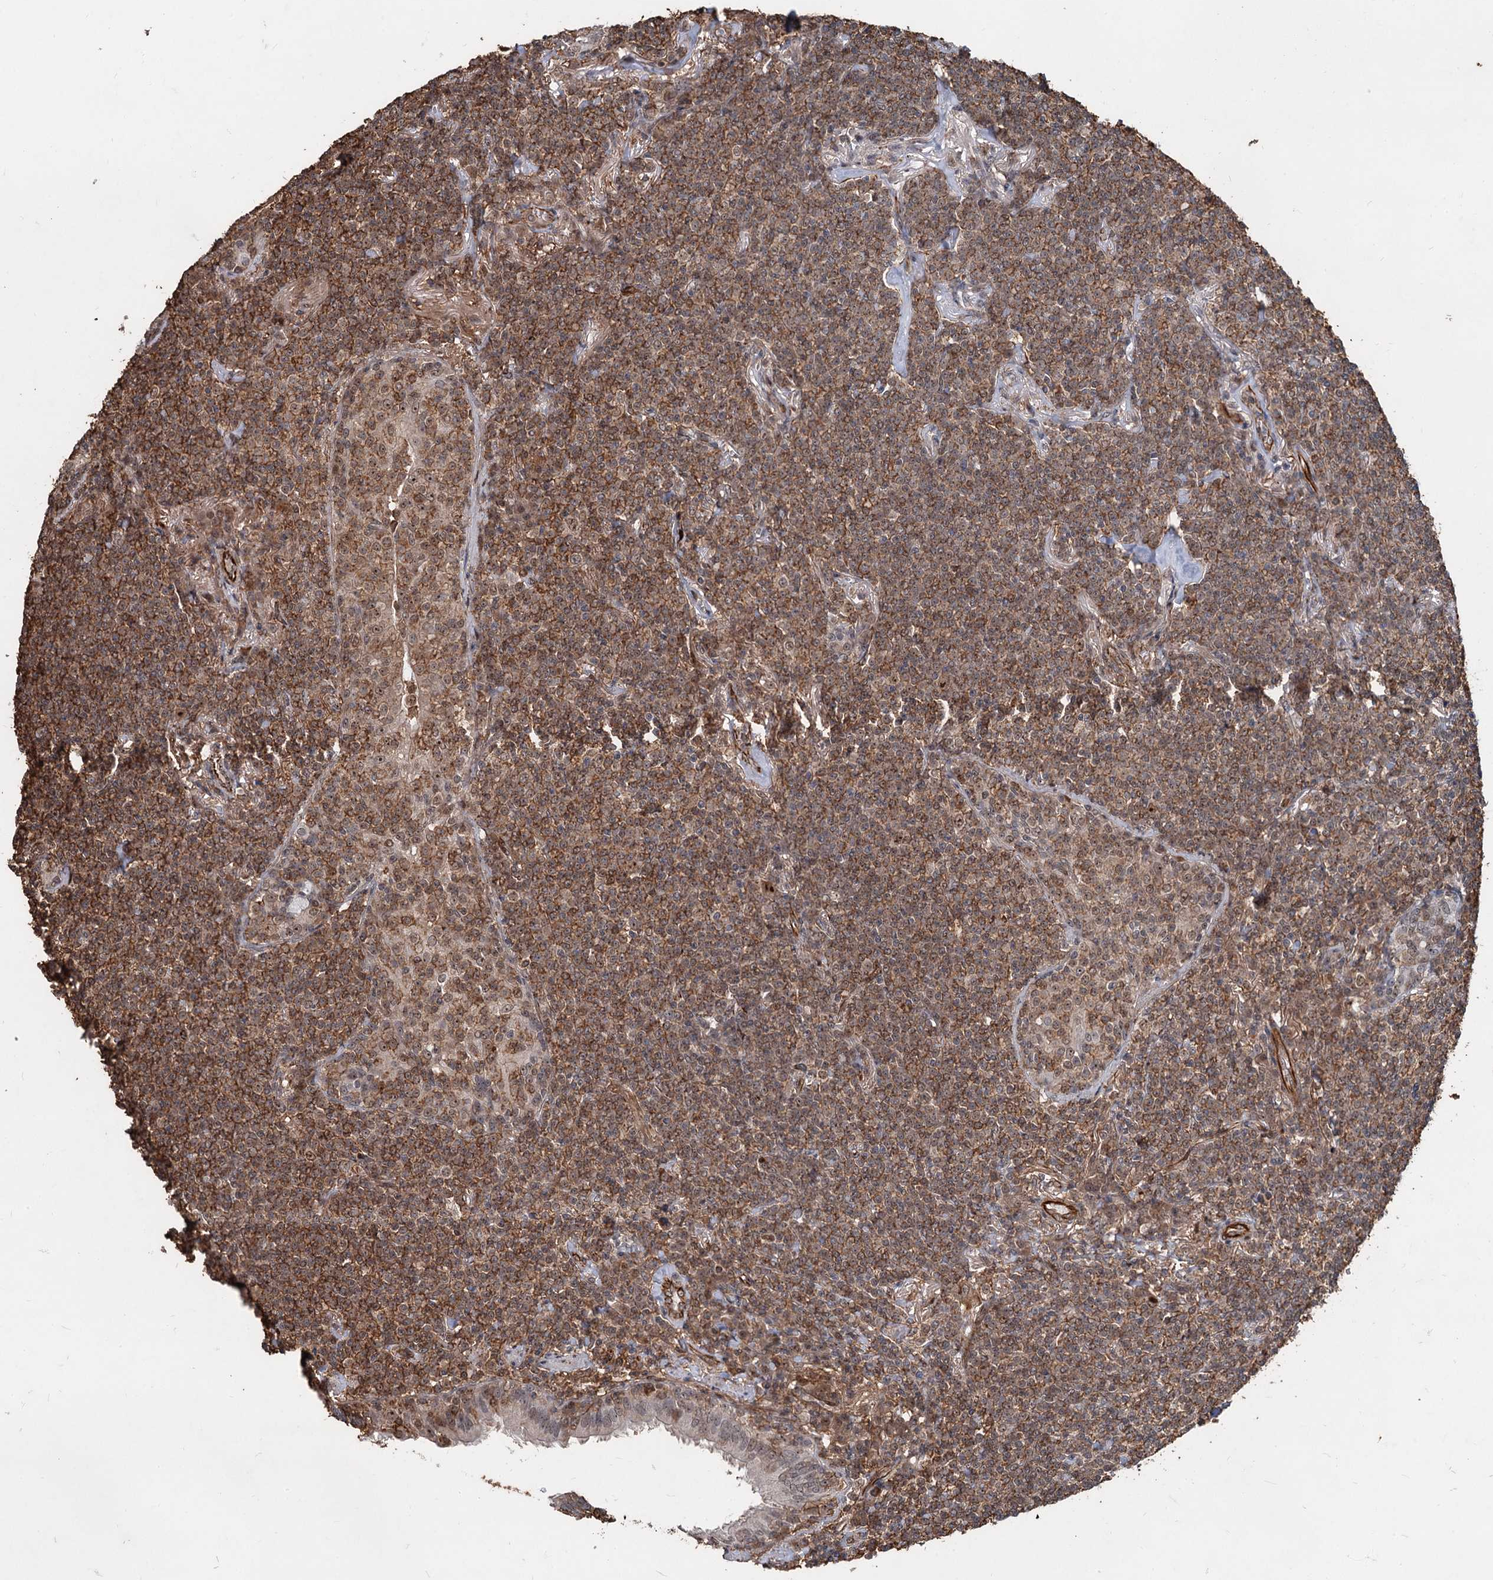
{"staining": {"intensity": "moderate", "quantity": ">75%", "location": "cytoplasmic/membranous,nuclear"}, "tissue": "lymphoma", "cell_type": "Tumor cells", "image_type": "cancer", "snomed": [{"axis": "morphology", "description": "Malignant lymphoma, non-Hodgkin's type, Low grade"}, {"axis": "topography", "description": "Lung"}], "caption": "Human malignant lymphoma, non-Hodgkin's type (low-grade) stained with a protein marker reveals moderate staining in tumor cells.", "gene": "TMA16", "patient": {"sex": "female", "age": 71}}